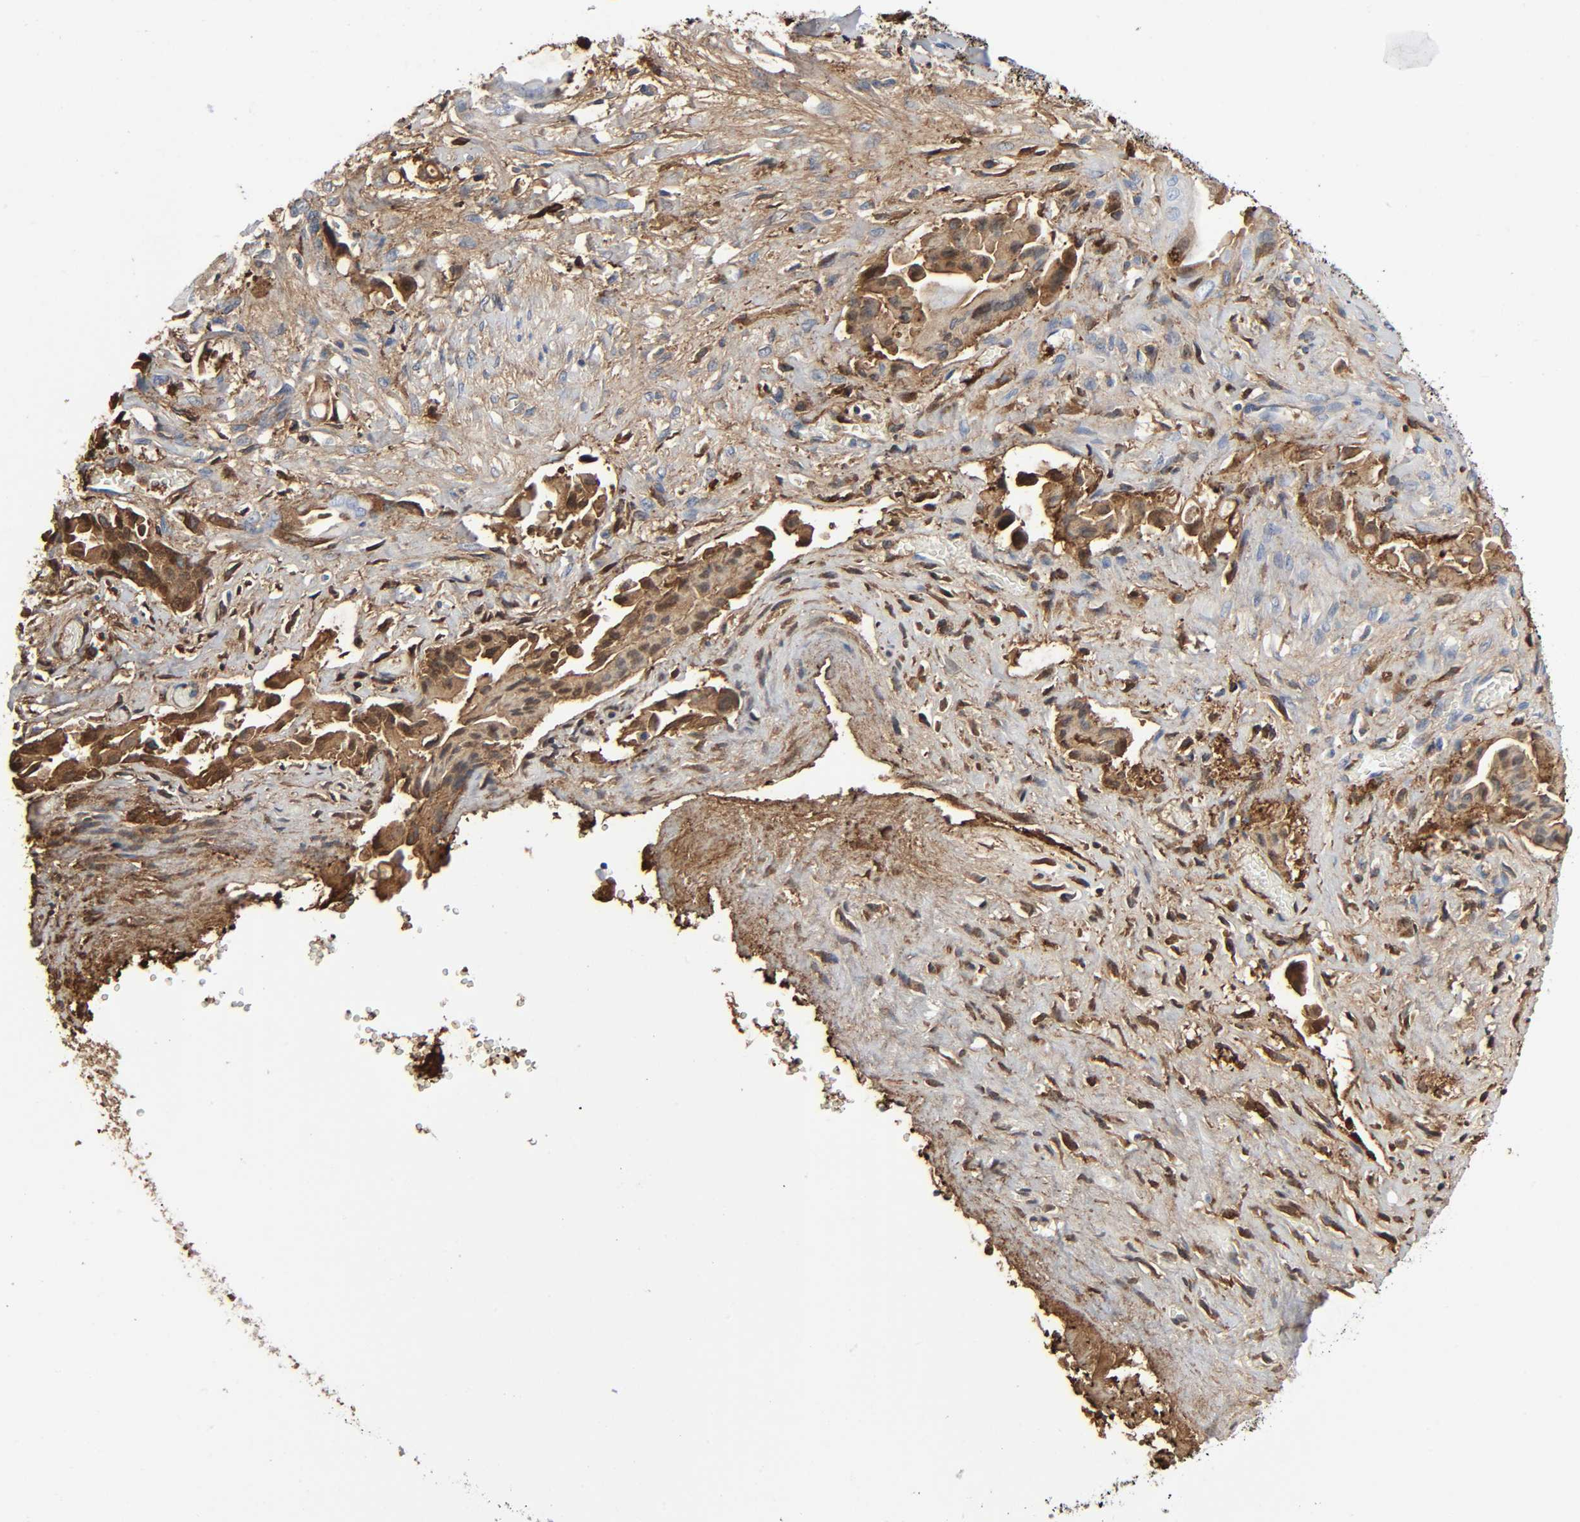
{"staining": {"intensity": "moderate", "quantity": "25%-75%", "location": "cytoplasmic/membranous"}, "tissue": "liver cancer", "cell_type": "Tumor cells", "image_type": "cancer", "snomed": [{"axis": "morphology", "description": "Cholangiocarcinoma"}, {"axis": "topography", "description": "Liver"}], "caption": "A histopathology image showing moderate cytoplasmic/membranous staining in approximately 25%-75% of tumor cells in liver cancer, as visualized by brown immunohistochemical staining.", "gene": "C3", "patient": {"sex": "male", "age": 58}}